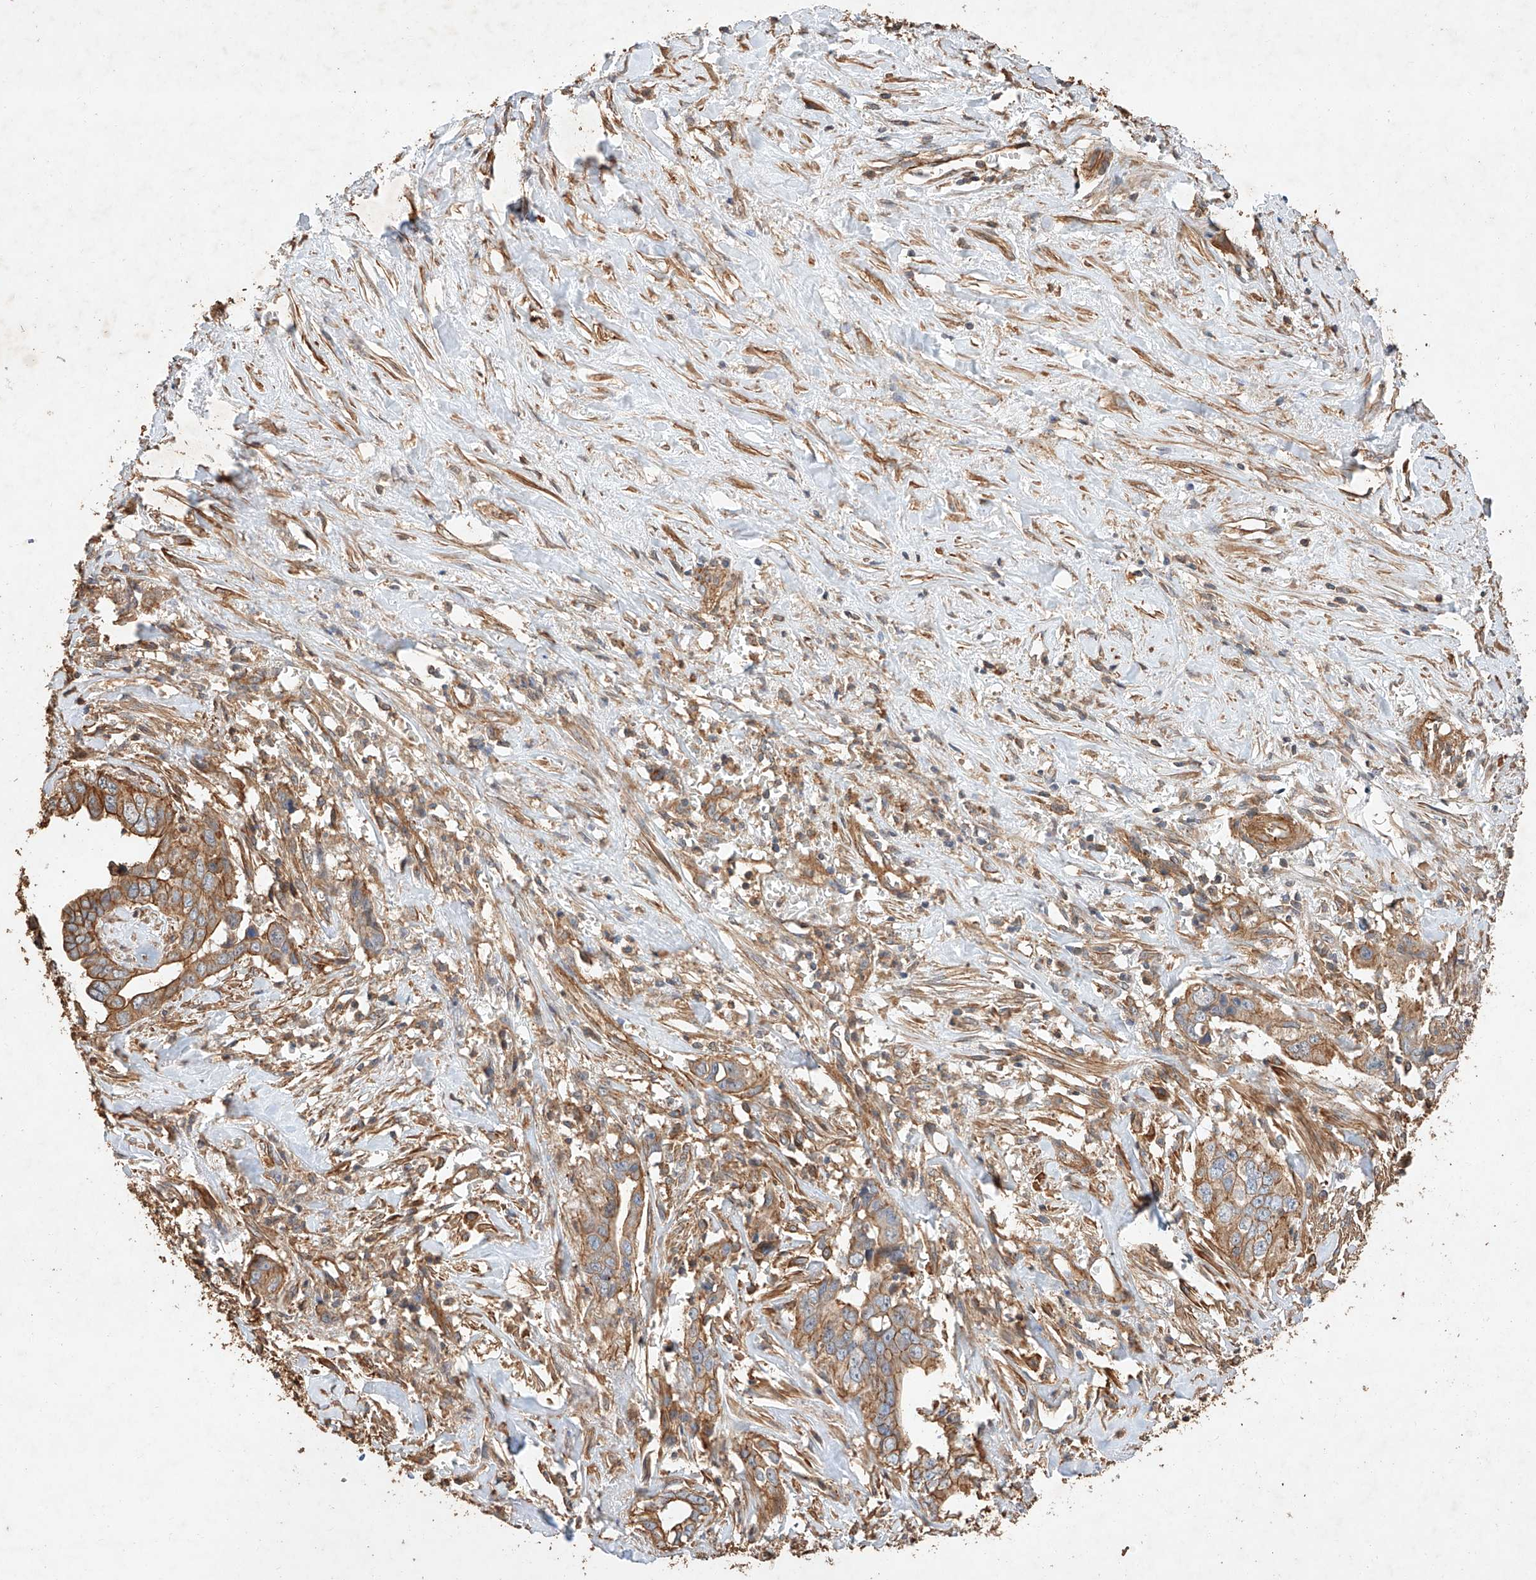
{"staining": {"intensity": "moderate", "quantity": ">75%", "location": "cytoplasmic/membranous"}, "tissue": "liver cancer", "cell_type": "Tumor cells", "image_type": "cancer", "snomed": [{"axis": "morphology", "description": "Cholangiocarcinoma"}, {"axis": "topography", "description": "Liver"}], "caption": "Liver cancer stained for a protein (brown) shows moderate cytoplasmic/membranous positive positivity in about >75% of tumor cells.", "gene": "GHDC", "patient": {"sex": "female", "age": 79}}